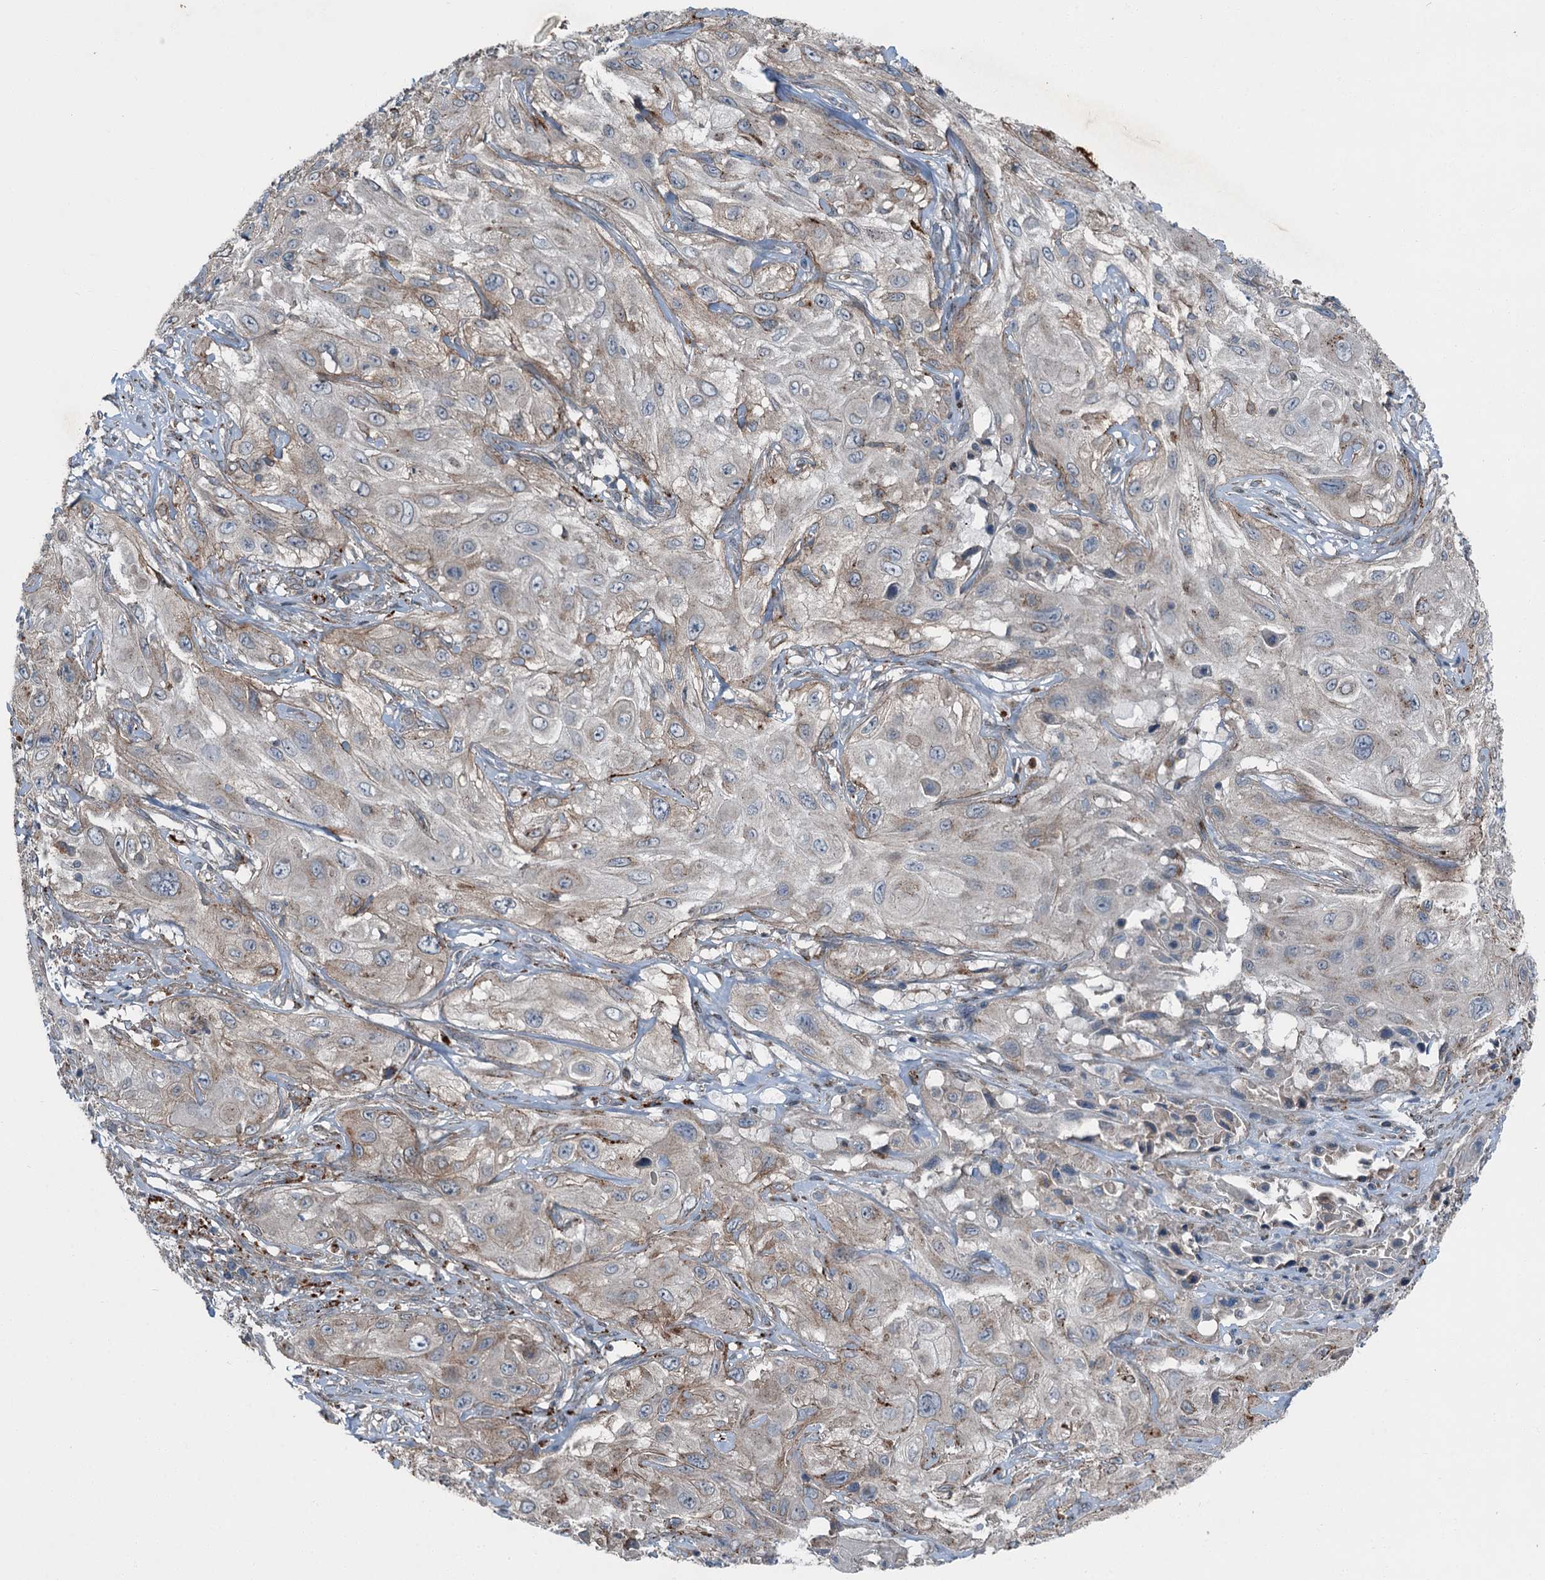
{"staining": {"intensity": "weak", "quantity": "<25%", "location": "cytoplasmic/membranous"}, "tissue": "cervical cancer", "cell_type": "Tumor cells", "image_type": "cancer", "snomed": [{"axis": "morphology", "description": "Squamous cell carcinoma, NOS"}, {"axis": "topography", "description": "Cervix"}], "caption": "A high-resolution histopathology image shows immunohistochemistry staining of cervical squamous cell carcinoma, which shows no significant positivity in tumor cells.", "gene": "AXL", "patient": {"sex": "female", "age": 42}}